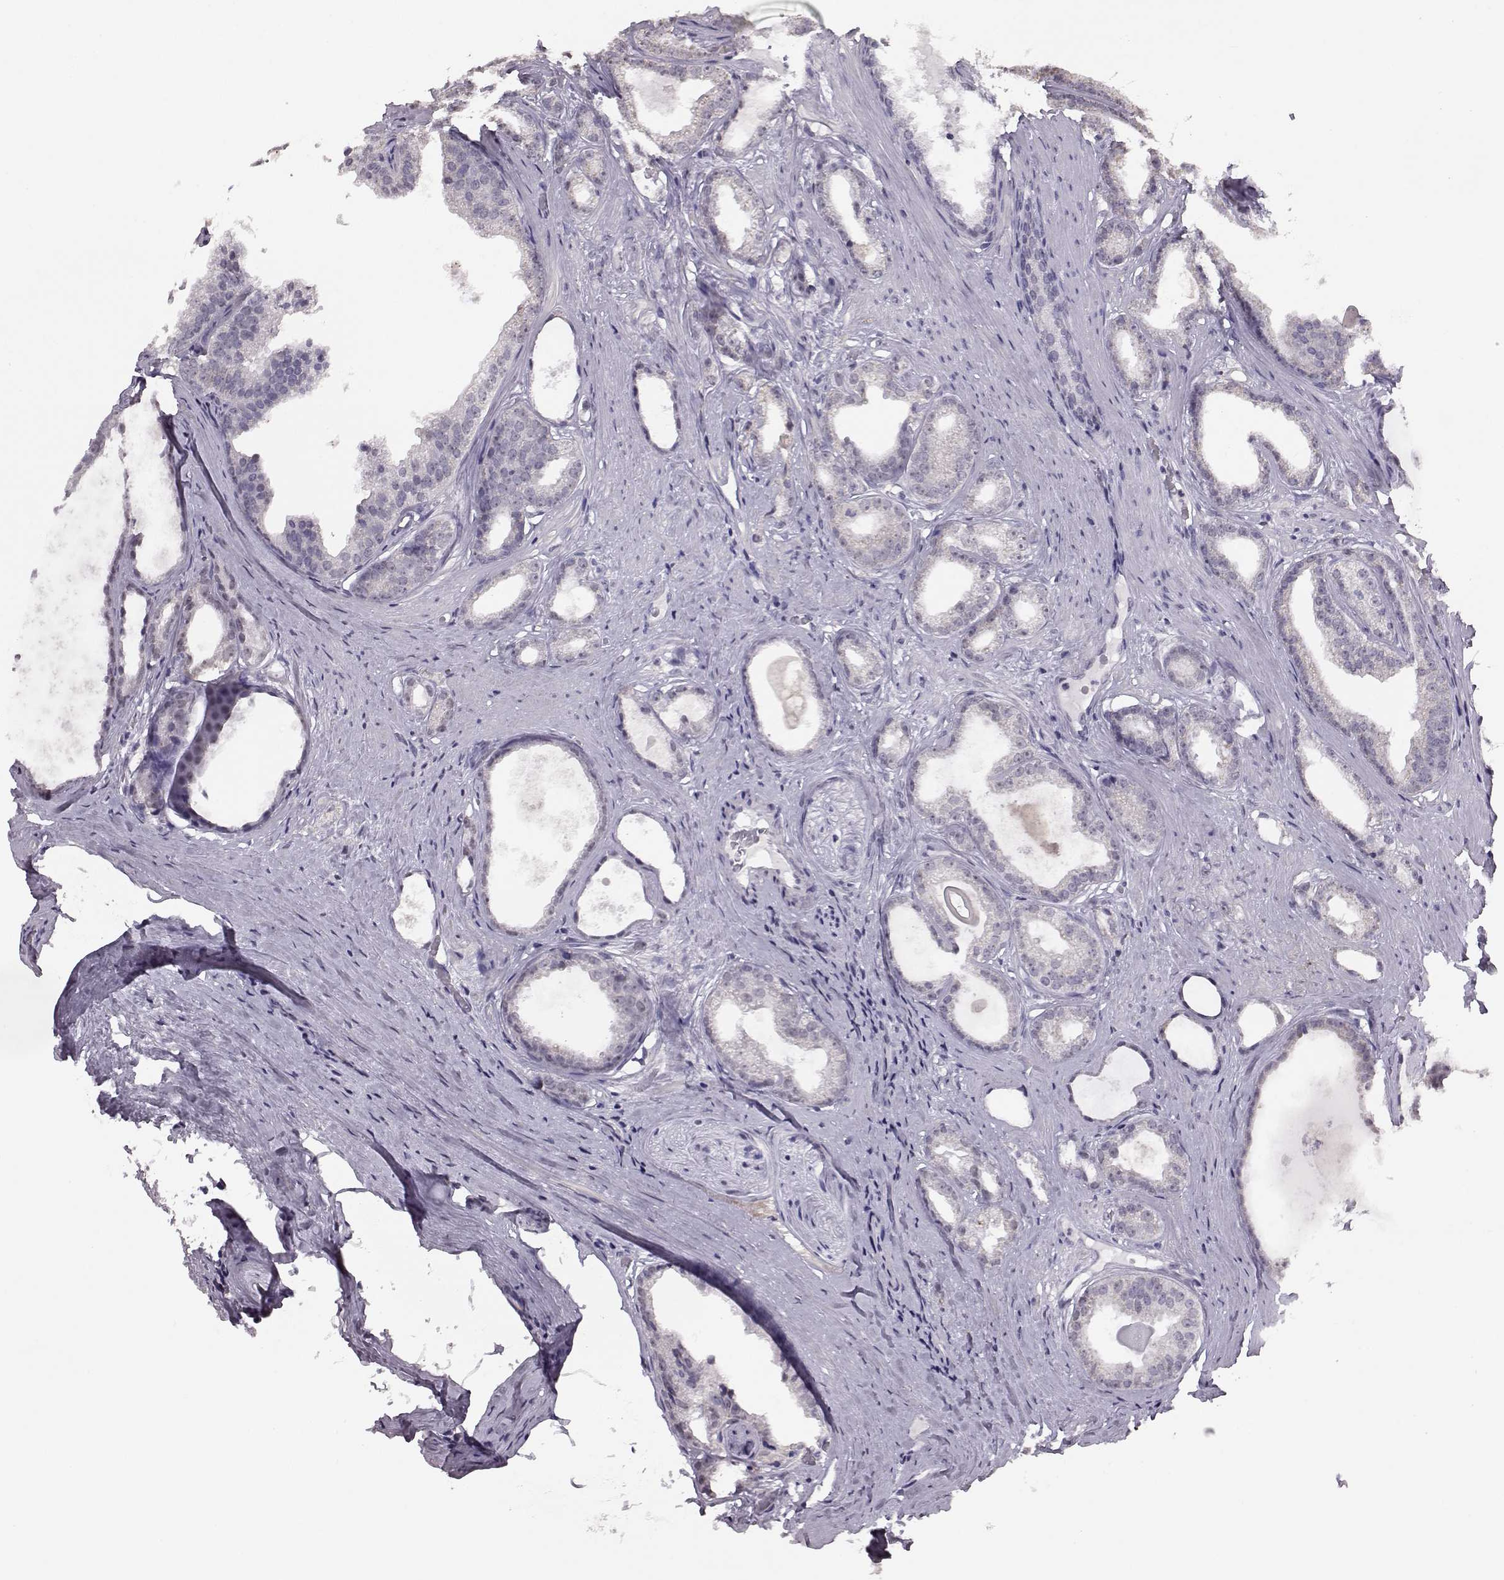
{"staining": {"intensity": "weak", "quantity": "<25%", "location": "cytoplasmic/membranous"}, "tissue": "prostate cancer", "cell_type": "Tumor cells", "image_type": "cancer", "snomed": [{"axis": "morphology", "description": "Adenocarcinoma, Low grade"}, {"axis": "topography", "description": "Prostate"}], "caption": "A micrograph of human prostate cancer (adenocarcinoma (low-grade)) is negative for staining in tumor cells.", "gene": "ALDH3A1", "patient": {"sex": "male", "age": 65}}